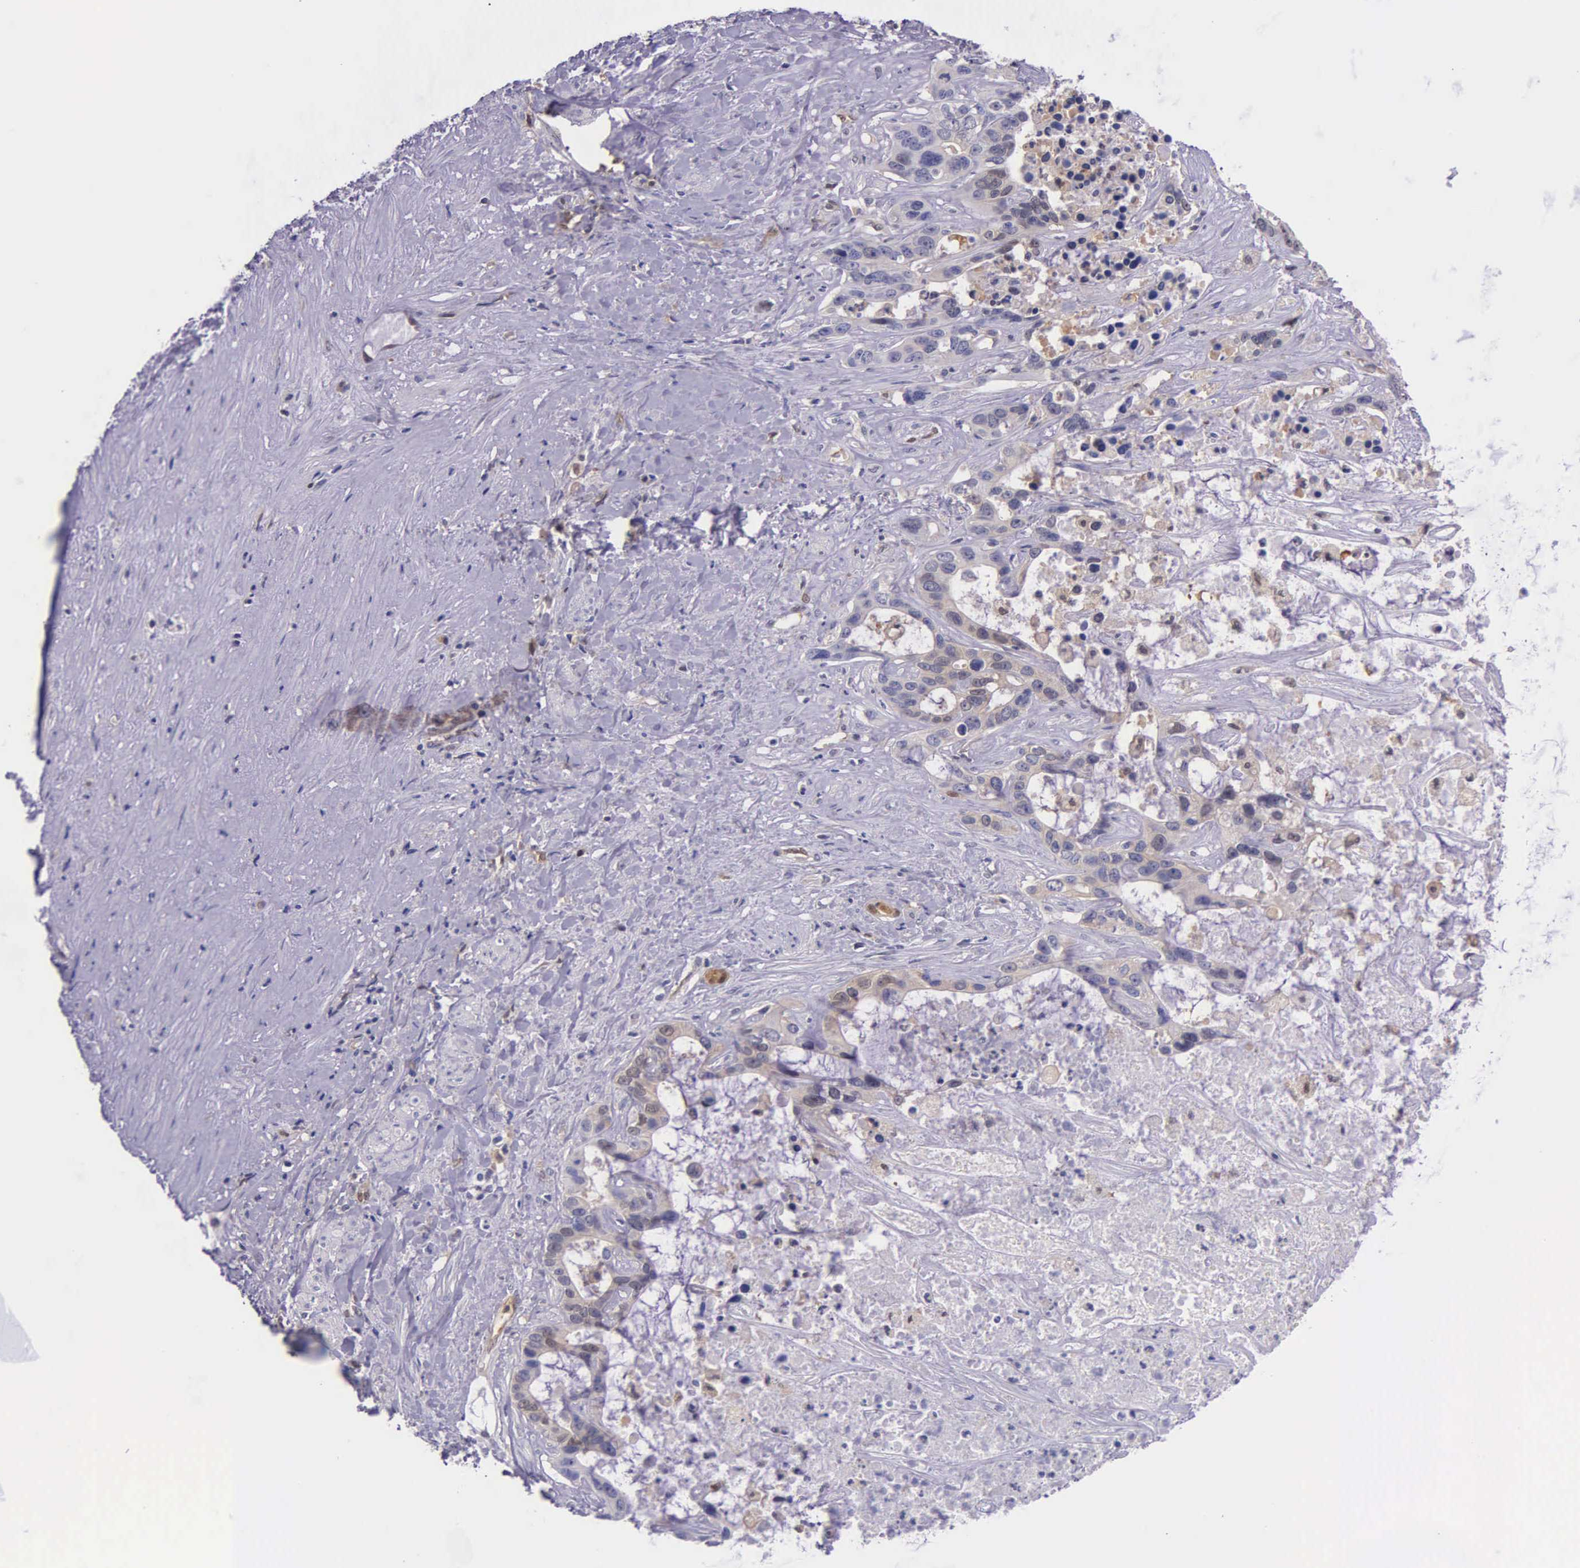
{"staining": {"intensity": "weak", "quantity": ">75%", "location": "cytoplasmic/membranous"}, "tissue": "liver cancer", "cell_type": "Tumor cells", "image_type": "cancer", "snomed": [{"axis": "morphology", "description": "Cholangiocarcinoma"}, {"axis": "topography", "description": "Liver"}], "caption": "Human liver cholangiocarcinoma stained for a protein (brown) exhibits weak cytoplasmic/membranous positive expression in about >75% of tumor cells.", "gene": "GMPR2", "patient": {"sex": "female", "age": 65}}